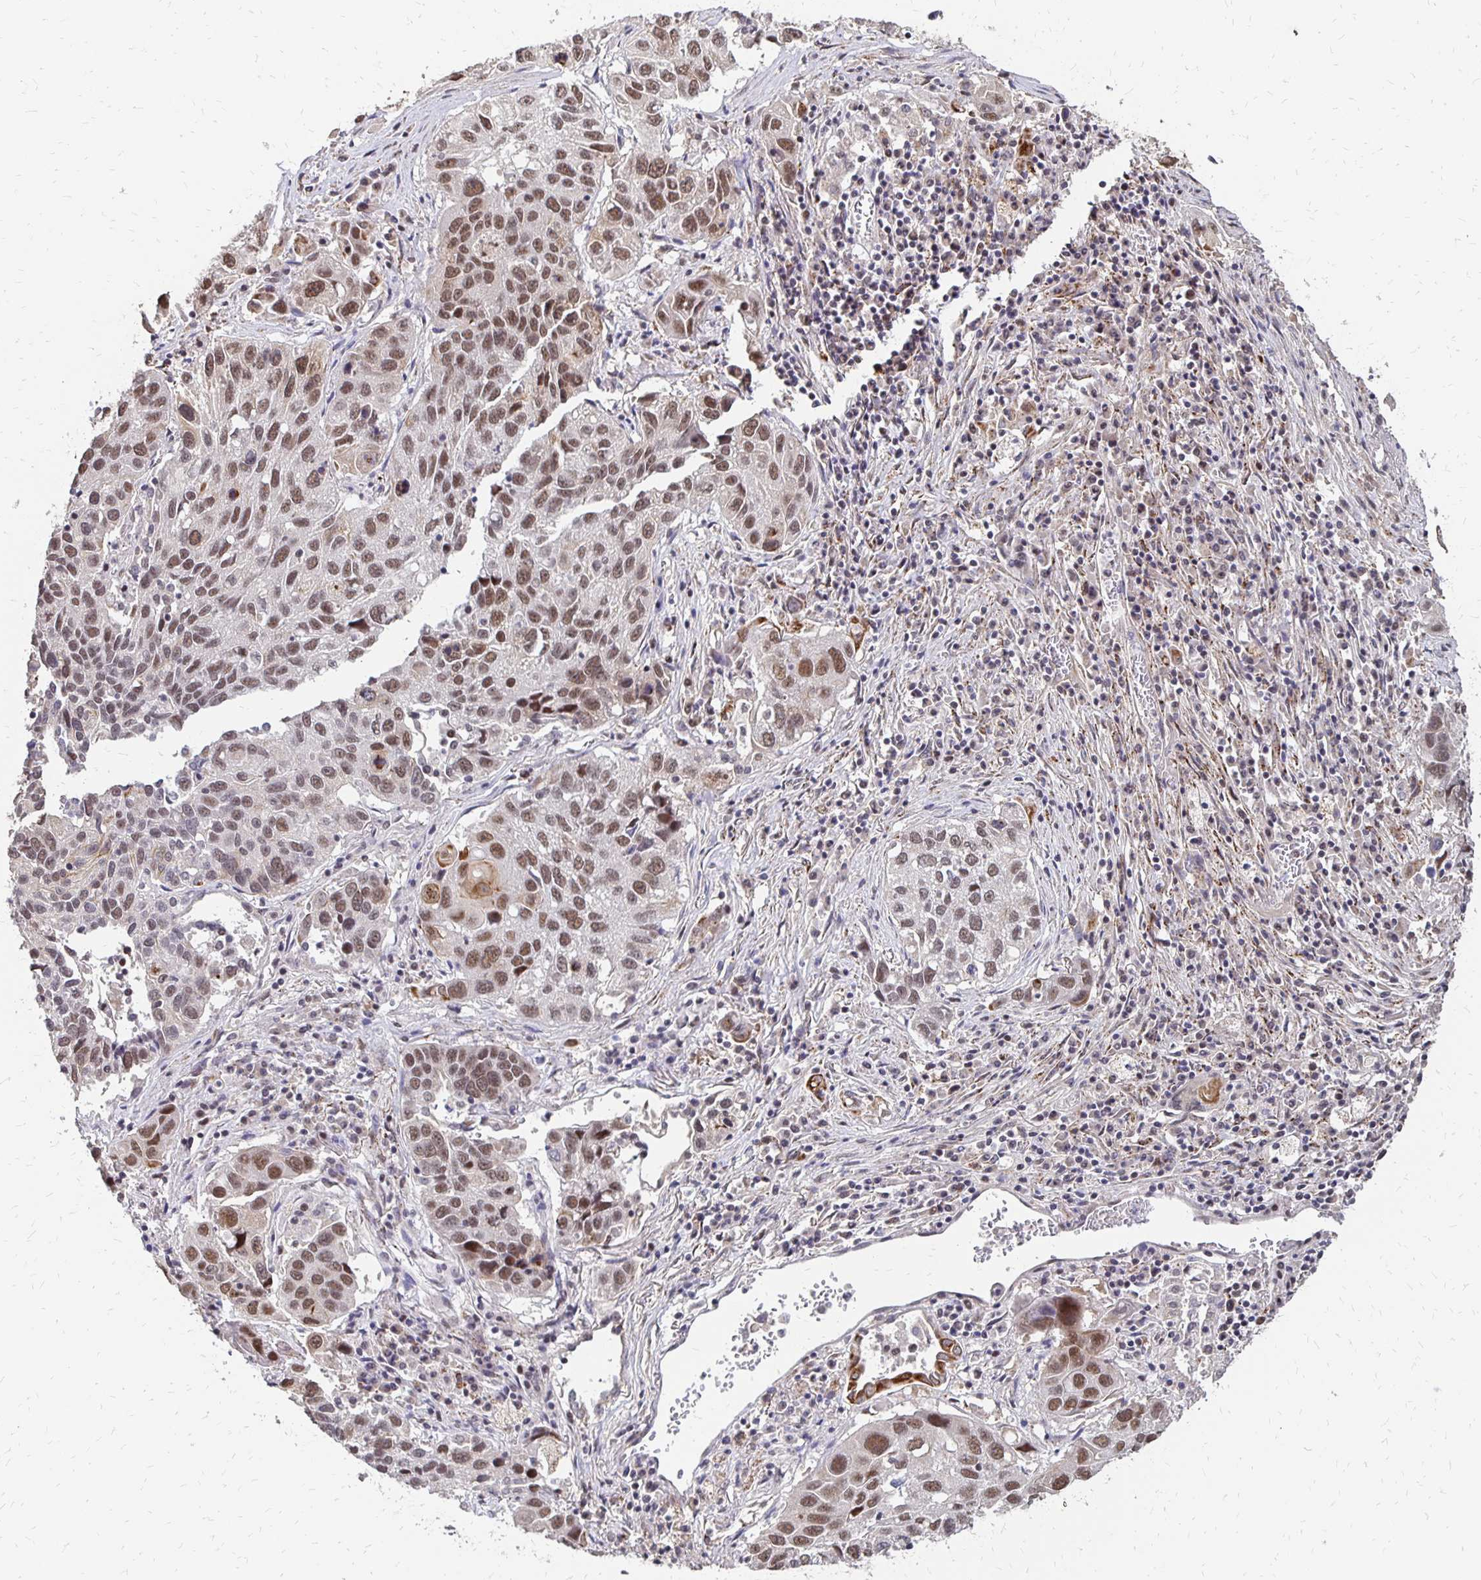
{"staining": {"intensity": "moderate", "quantity": ">75%", "location": "nuclear"}, "tissue": "lung cancer", "cell_type": "Tumor cells", "image_type": "cancer", "snomed": [{"axis": "morphology", "description": "Squamous cell carcinoma, NOS"}, {"axis": "topography", "description": "Lung"}], "caption": "There is medium levels of moderate nuclear positivity in tumor cells of lung squamous cell carcinoma, as demonstrated by immunohistochemical staining (brown color).", "gene": "CLASRP", "patient": {"sex": "female", "age": 61}}